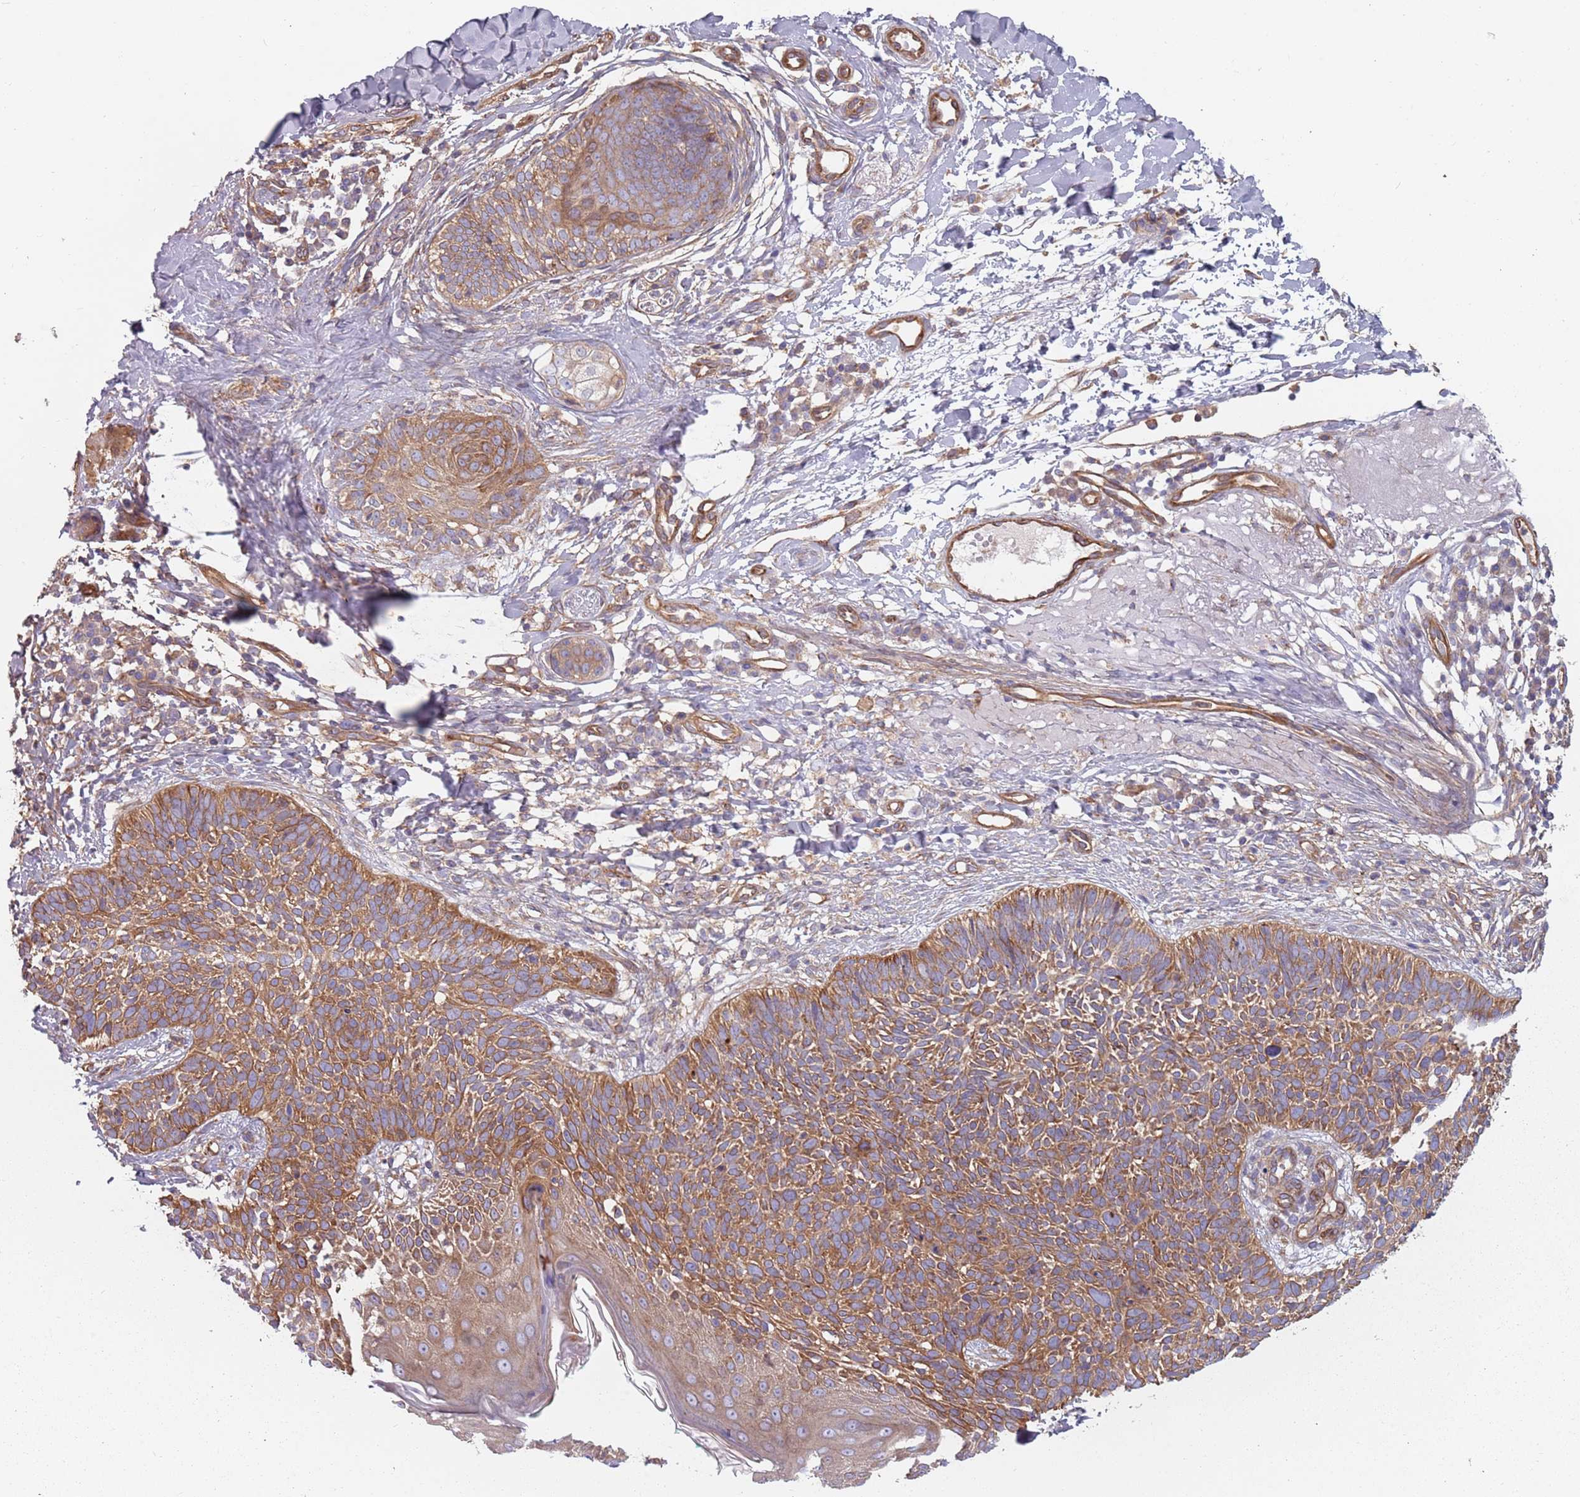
{"staining": {"intensity": "moderate", "quantity": ">75%", "location": "cytoplasmic/membranous"}, "tissue": "skin cancer", "cell_type": "Tumor cells", "image_type": "cancer", "snomed": [{"axis": "morphology", "description": "Basal cell carcinoma"}, {"axis": "topography", "description": "Skin"}], "caption": "A medium amount of moderate cytoplasmic/membranous expression is identified in about >75% of tumor cells in basal cell carcinoma (skin) tissue. (Brightfield microscopy of DAB IHC at high magnification).", "gene": "SPDL1", "patient": {"sex": "male", "age": 72}}